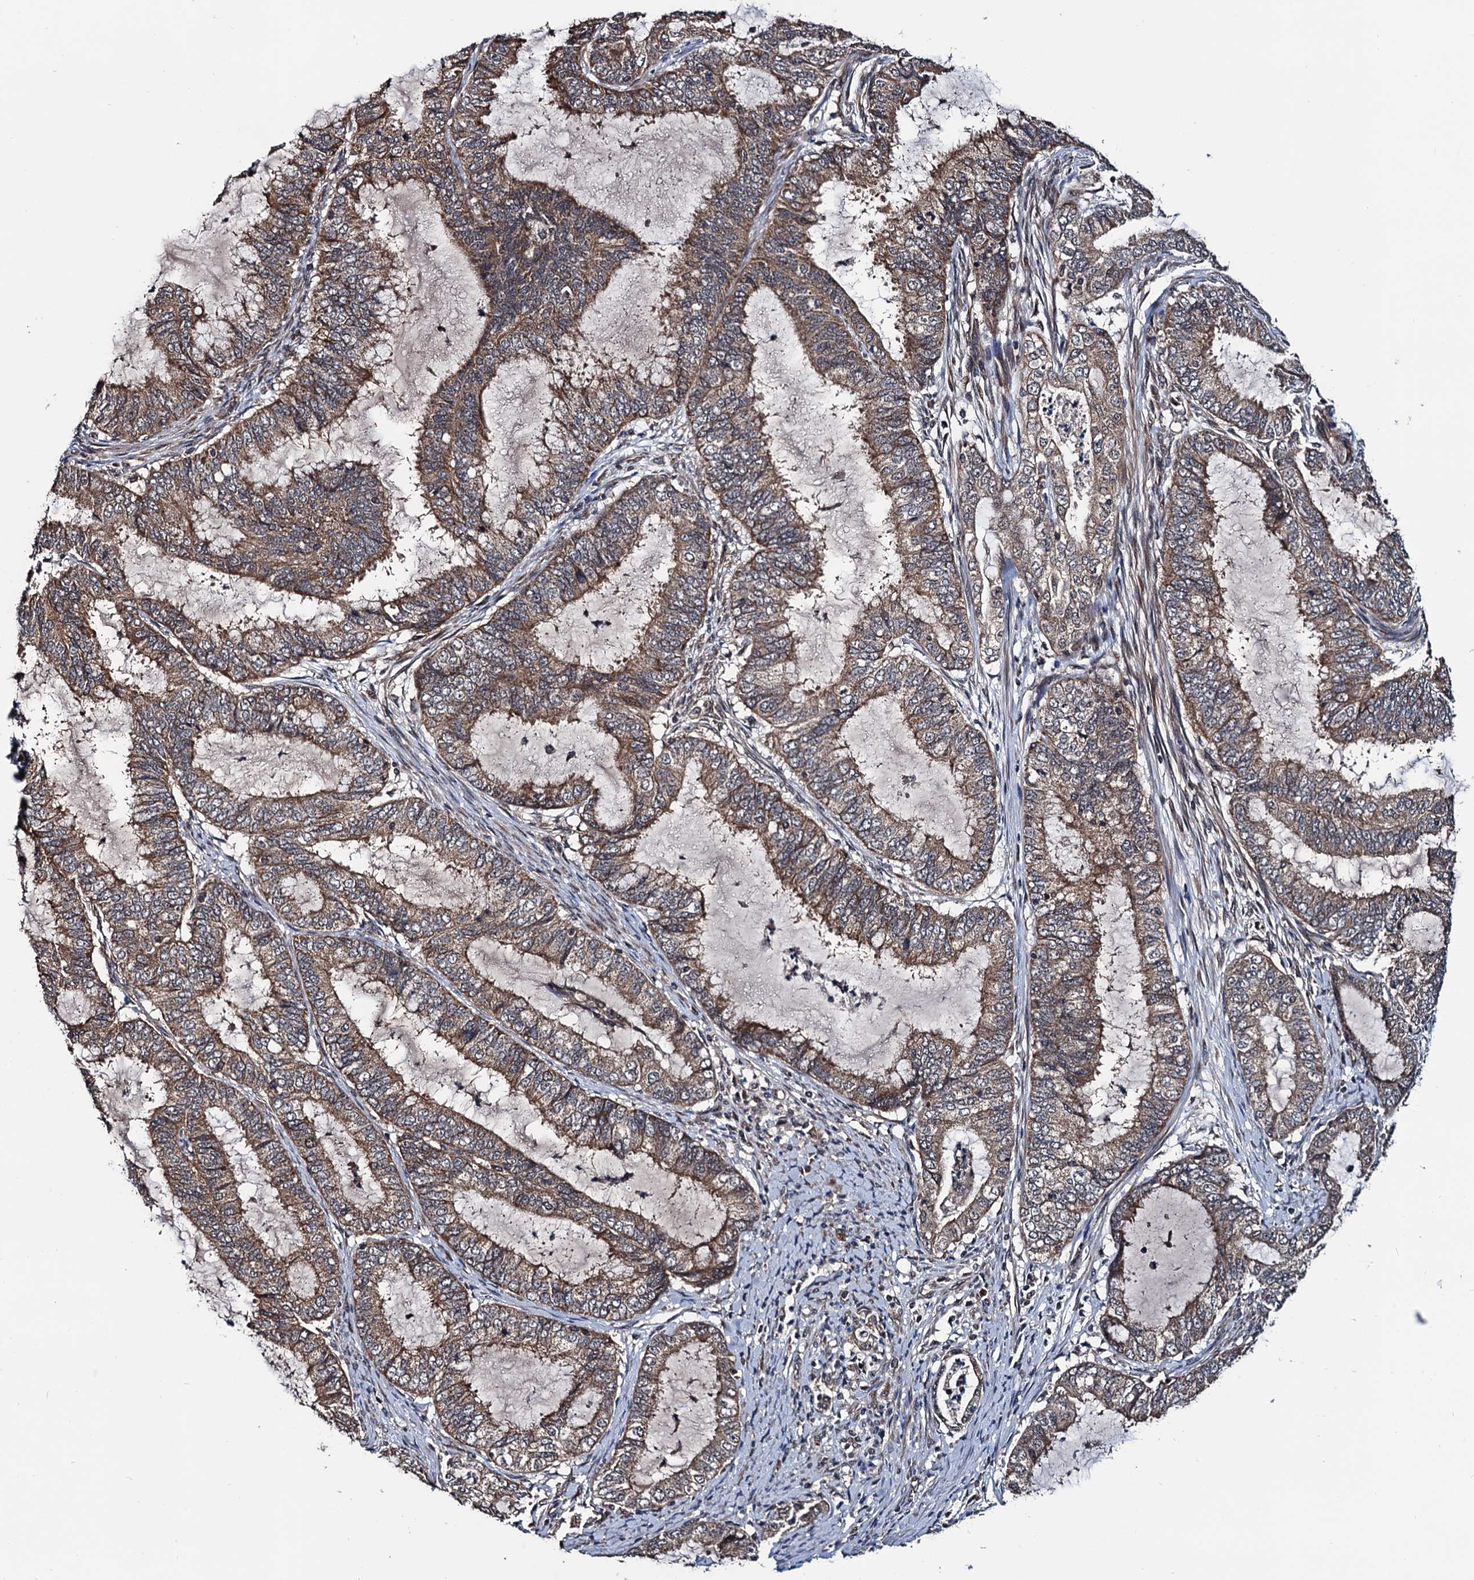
{"staining": {"intensity": "moderate", "quantity": ">75%", "location": "cytoplasmic/membranous"}, "tissue": "endometrial cancer", "cell_type": "Tumor cells", "image_type": "cancer", "snomed": [{"axis": "morphology", "description": "Adenocarcinoma, NOS"}, {"axis": "topography", "description": "Endometrium"}], "caption": "Endometrial cancer (adenocarcinoma) stained for a protein (brown) shows moderate cytoplasmic/membranous positive positivity in approximately >75% of tumor cells.", "gene": "NAA16", "patient": {"sex": "female", "age": 51}}